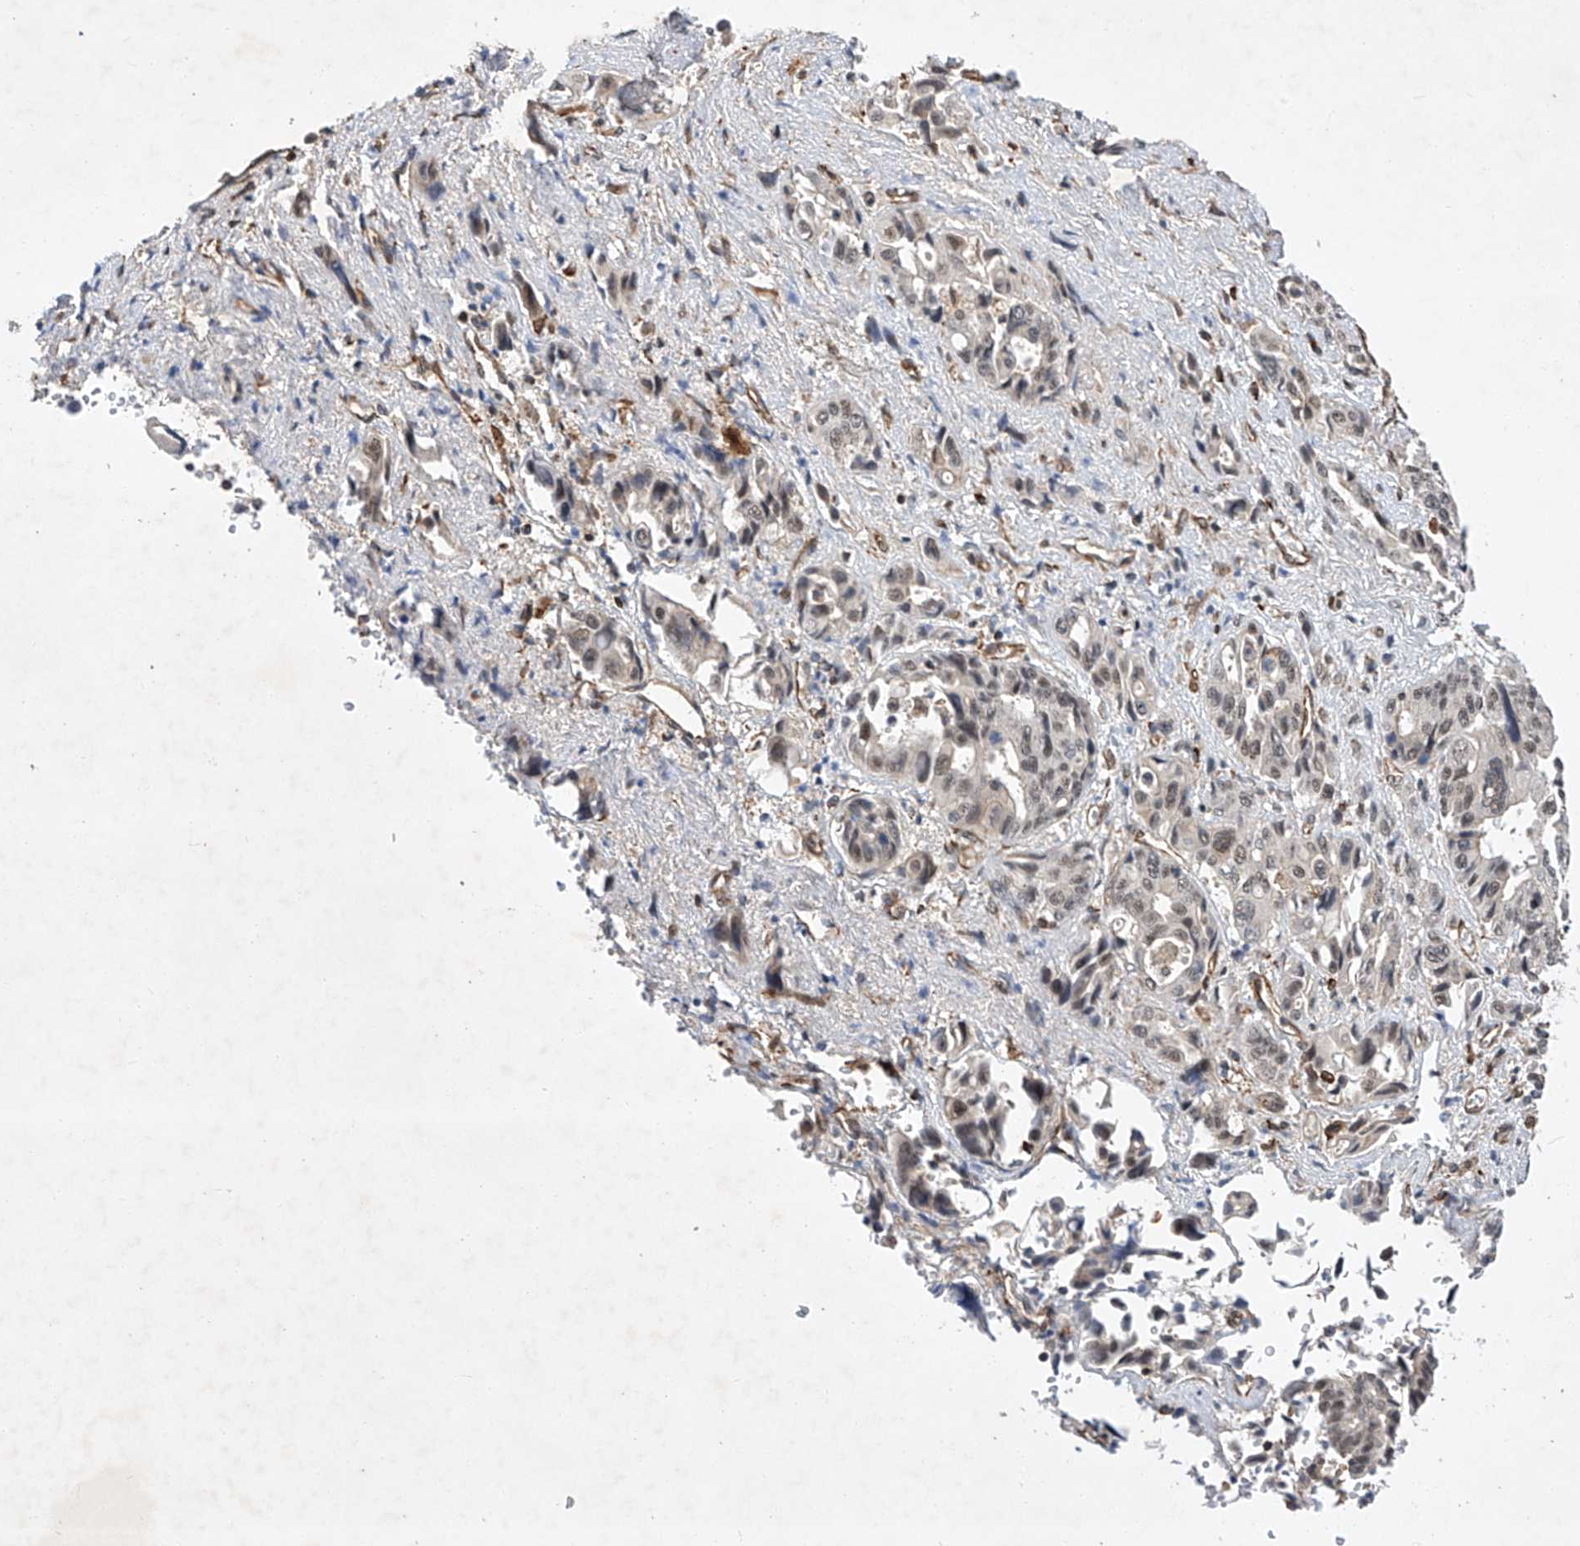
{"staining": {"intensity": "weak", "quantity": "<25%", "location": "nuclear"}, "tissue": "pancreatic cancer", "cell_type": "Tumor cells", "image_type": "cancer", "snomed": [{"axis": "morphology", "description": "Adenocarcinoma, NOS"}, {"axis": "topography", "description": "Pancreas"}], "caption": "Adenocarcinoma (pancreatic) stained for a protein using IHC reveals no staining tumor cells.", "gene": "AMD1", "patient": {"sex": "male", "age": 46}}